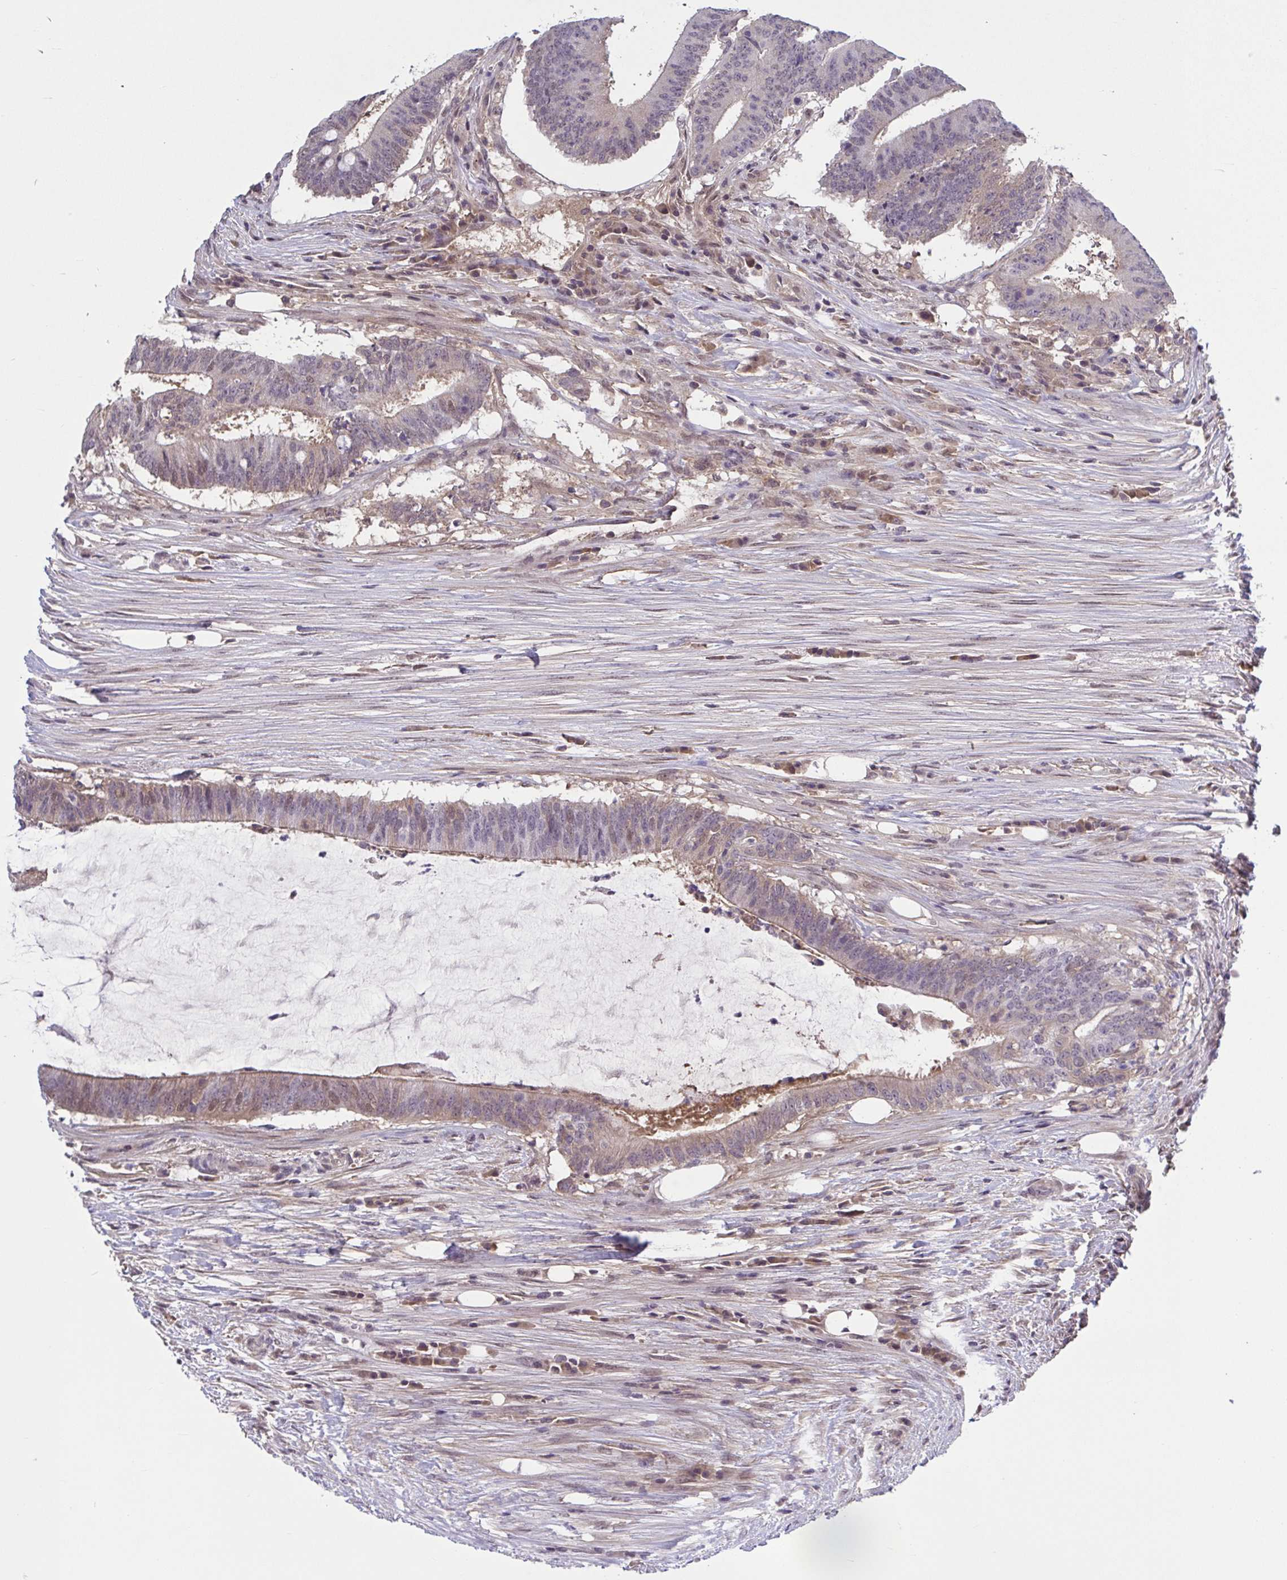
{"staining": {"intensity": "weak", "quantity": "25%-75%", "location": "cytoplasmic/membranous,nuclear"}, "tissue": "colorectal cancer", "cell_type": "Tumor cells", "image_type": "cancer", "snomed": [{"axis": "morphology", "description": "Adenocarcinoma, NOS"}, {"axis": "topography", "description": "Colon"}], "caption": "Protein staining by immunohistochemistry reveals weak cytoplasmic/membranous and nuclear expression in approximately 25%-75% of tumor cells in adenocarcinoma (colorectal). The protein of interest is shown in brown color, while the nuclei are stained blue.", "gene": "TTC7B", "patient": {"sex": "female", "age": 43}}